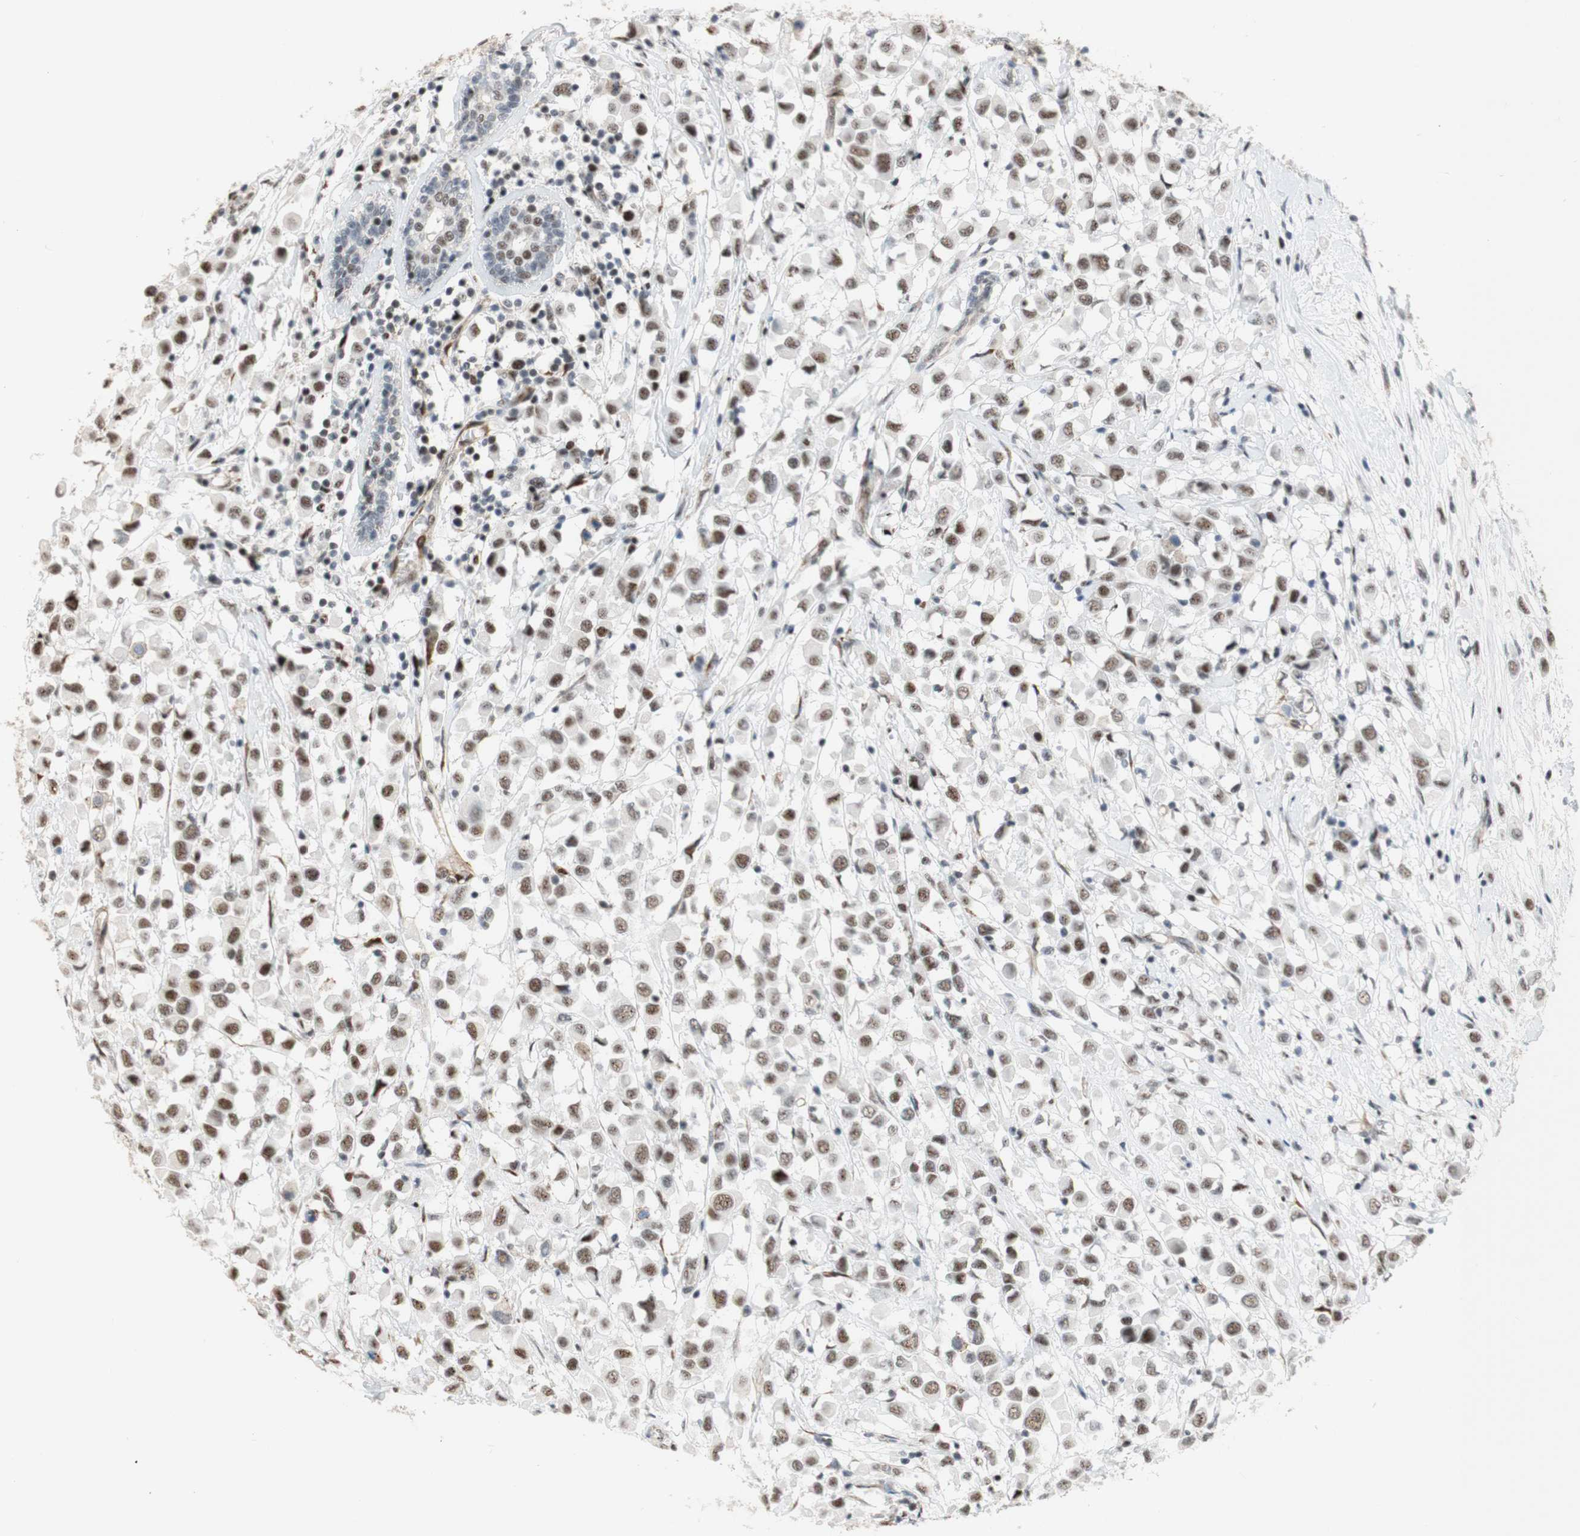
{"staining": {"intensity": "moderate", "quantity": ">75%", "location": "nuclear"}, "tissue": "breast cancer", "cell_type": "Tumor cells", "image_type": "cancer", "snomed": [{"axis": "morphology", "description": "Duct carcinoma"}, {"axis": "topography", "description": "Breast"}], "caption": "A photomicrograph of breast infiltrating ductal carcinoma stained for a protein reveals moderate nuclear brown staining in tumor cells.", "gene": "SAP18", "patient": {"sex": "female", "age": 61}}